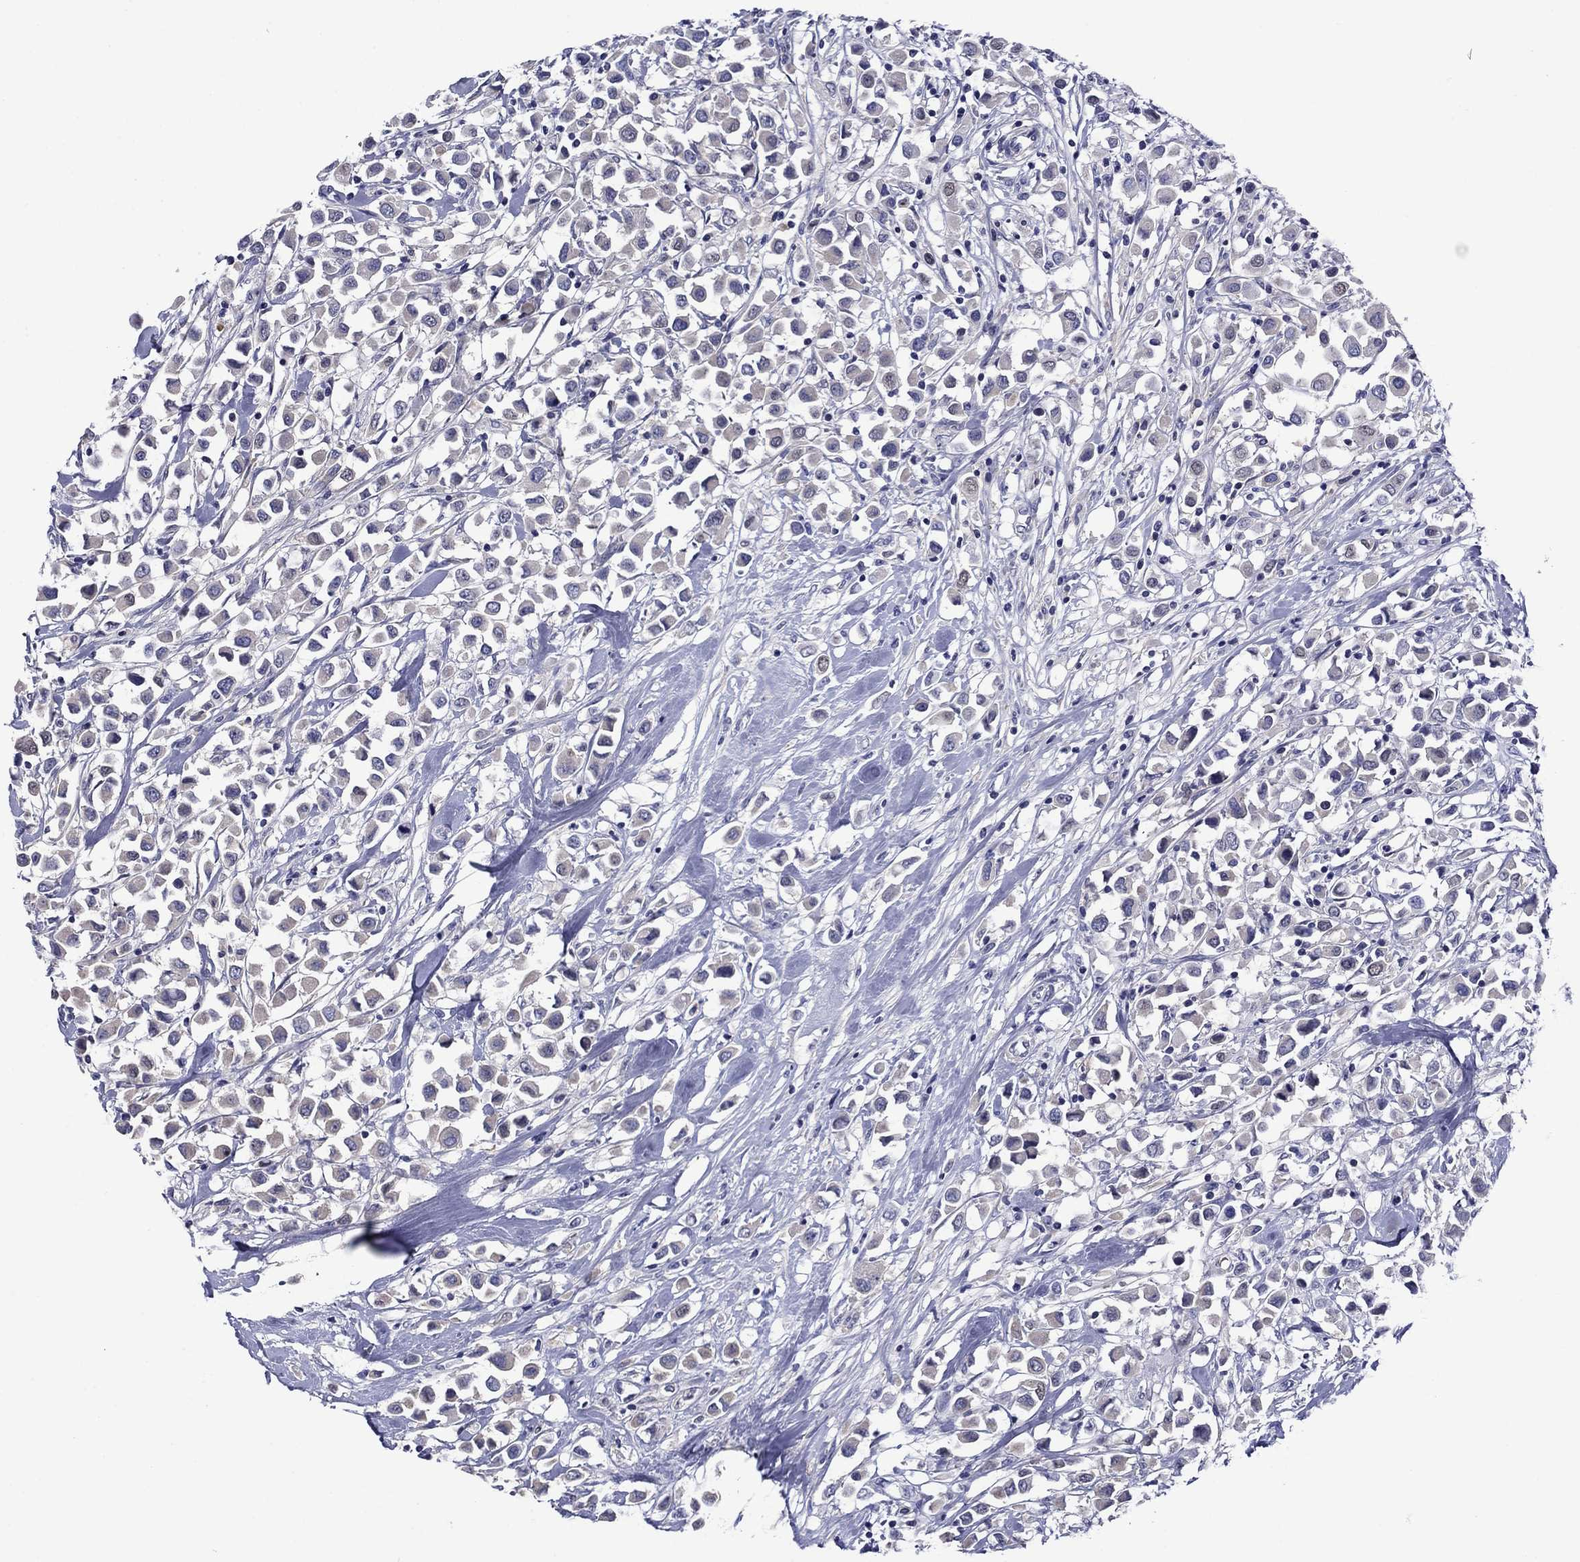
{"staining": {"intensity": "negative", "quantity": "none", "location": "none"}, "tissue": "breast cancer", "cell_type": "Tumor cells", "image_type": "cancer", "snomed": [{"axis": "morphology", "description": "Duct carcinoma"}, {"axis": "topography", "description": "Breast"}], "caption": "Breast infiltrating ductal carcinoma was stained to show a protein in brown. There is no significant expression in tumor cells. (Stains: DAB immunohistochemistry (IHC) with hematoxylin counter stain, Microscopy: brightfield microscopy at high magnification).", "gene": "APOA2", "patient": {"sex": "female", "age": 61}}